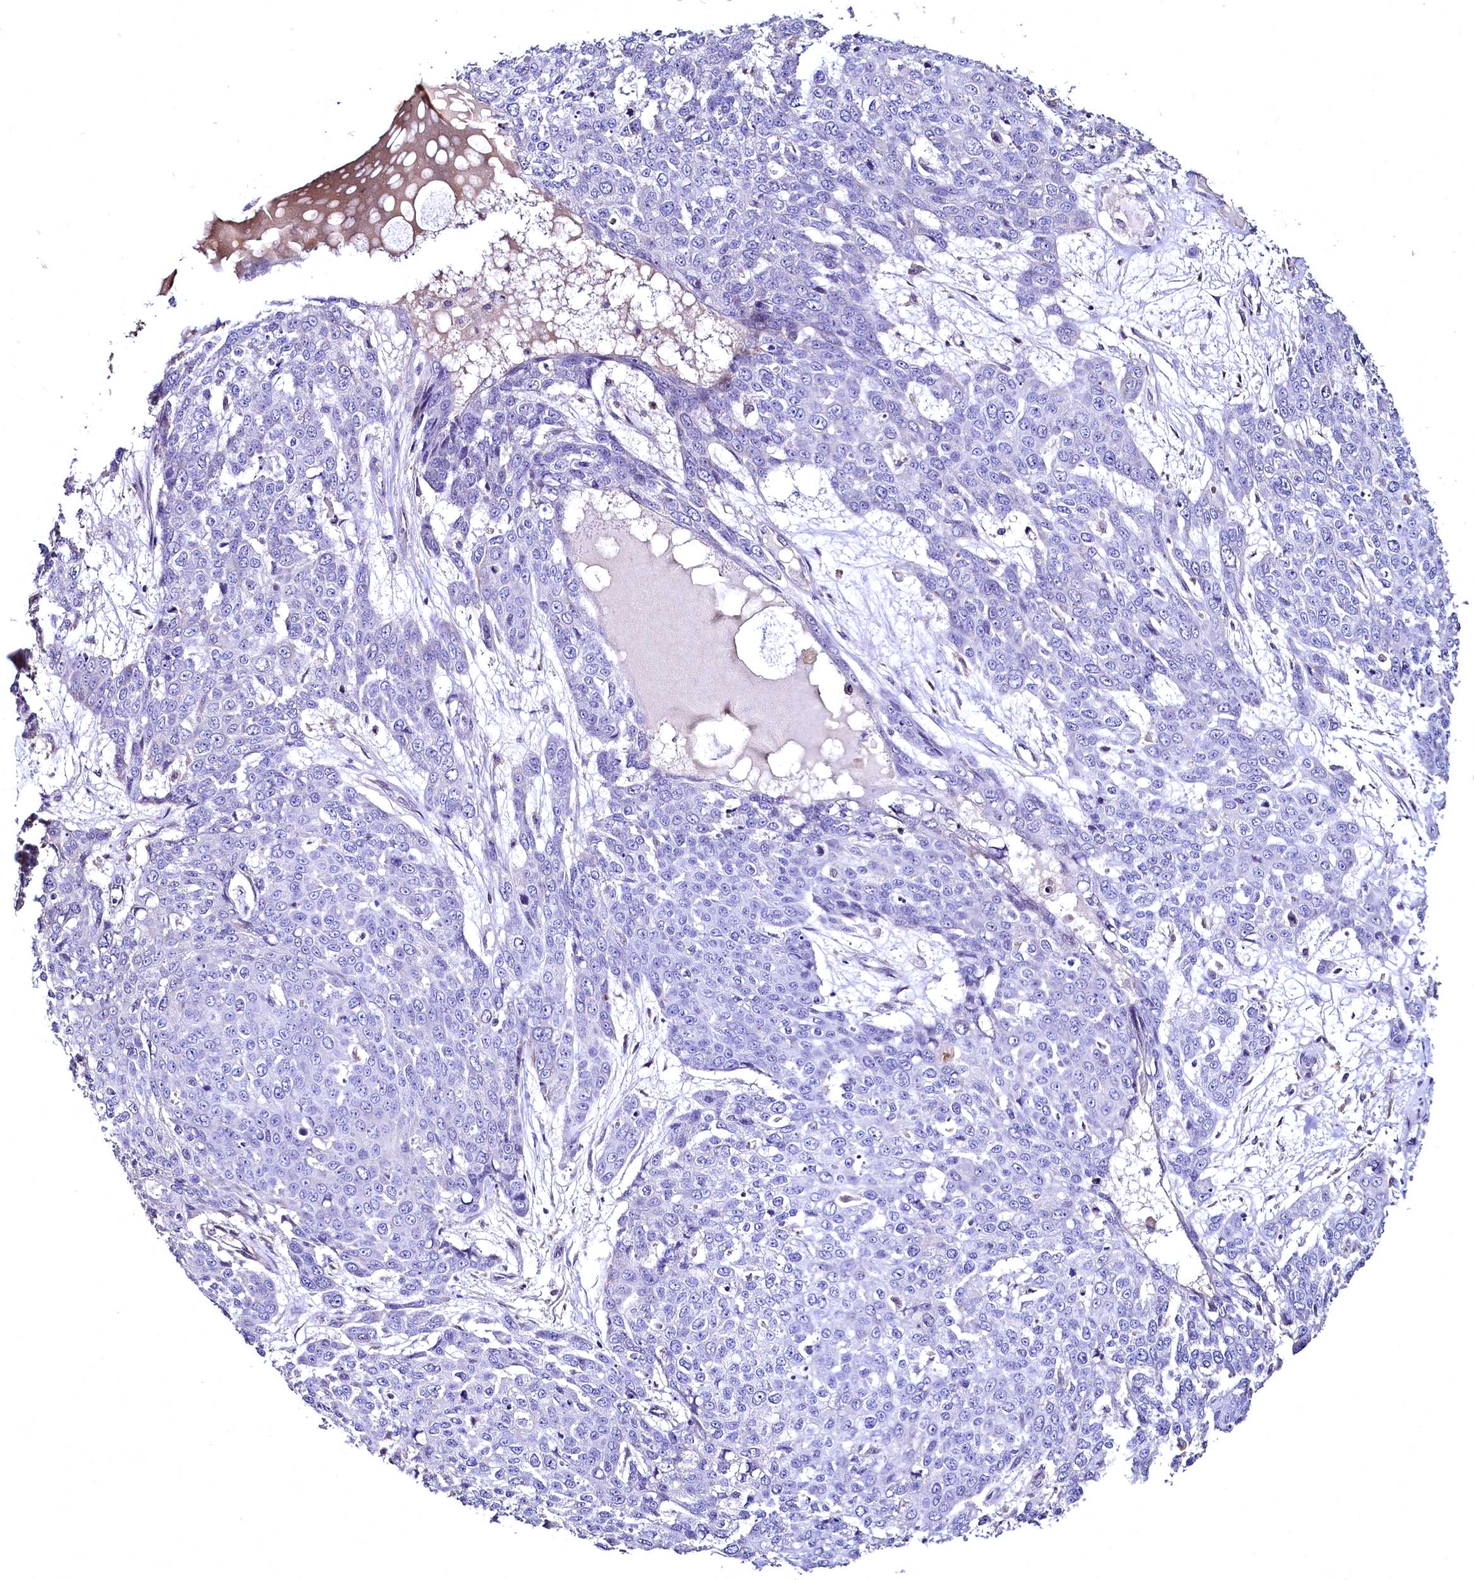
{"staining": {"intensity": "negative", "quantity": "none", "location": "none"}, "tissue": "skin cancer", "cell_type": "Tumor cells", "image_type": "cancer", "snomed": [{"axis": "morphology", "description": "Squamous cell carcinoma, NOS"}, {"axis": "topography", "description": "Skin"}], "caption": "Squamous cell carcinoma (skin) was stained to show a protein in brown. There is no significant expression in tumor cells.", "gene": "TBCEL", "patient": {"sex": "male", "age": 71}}